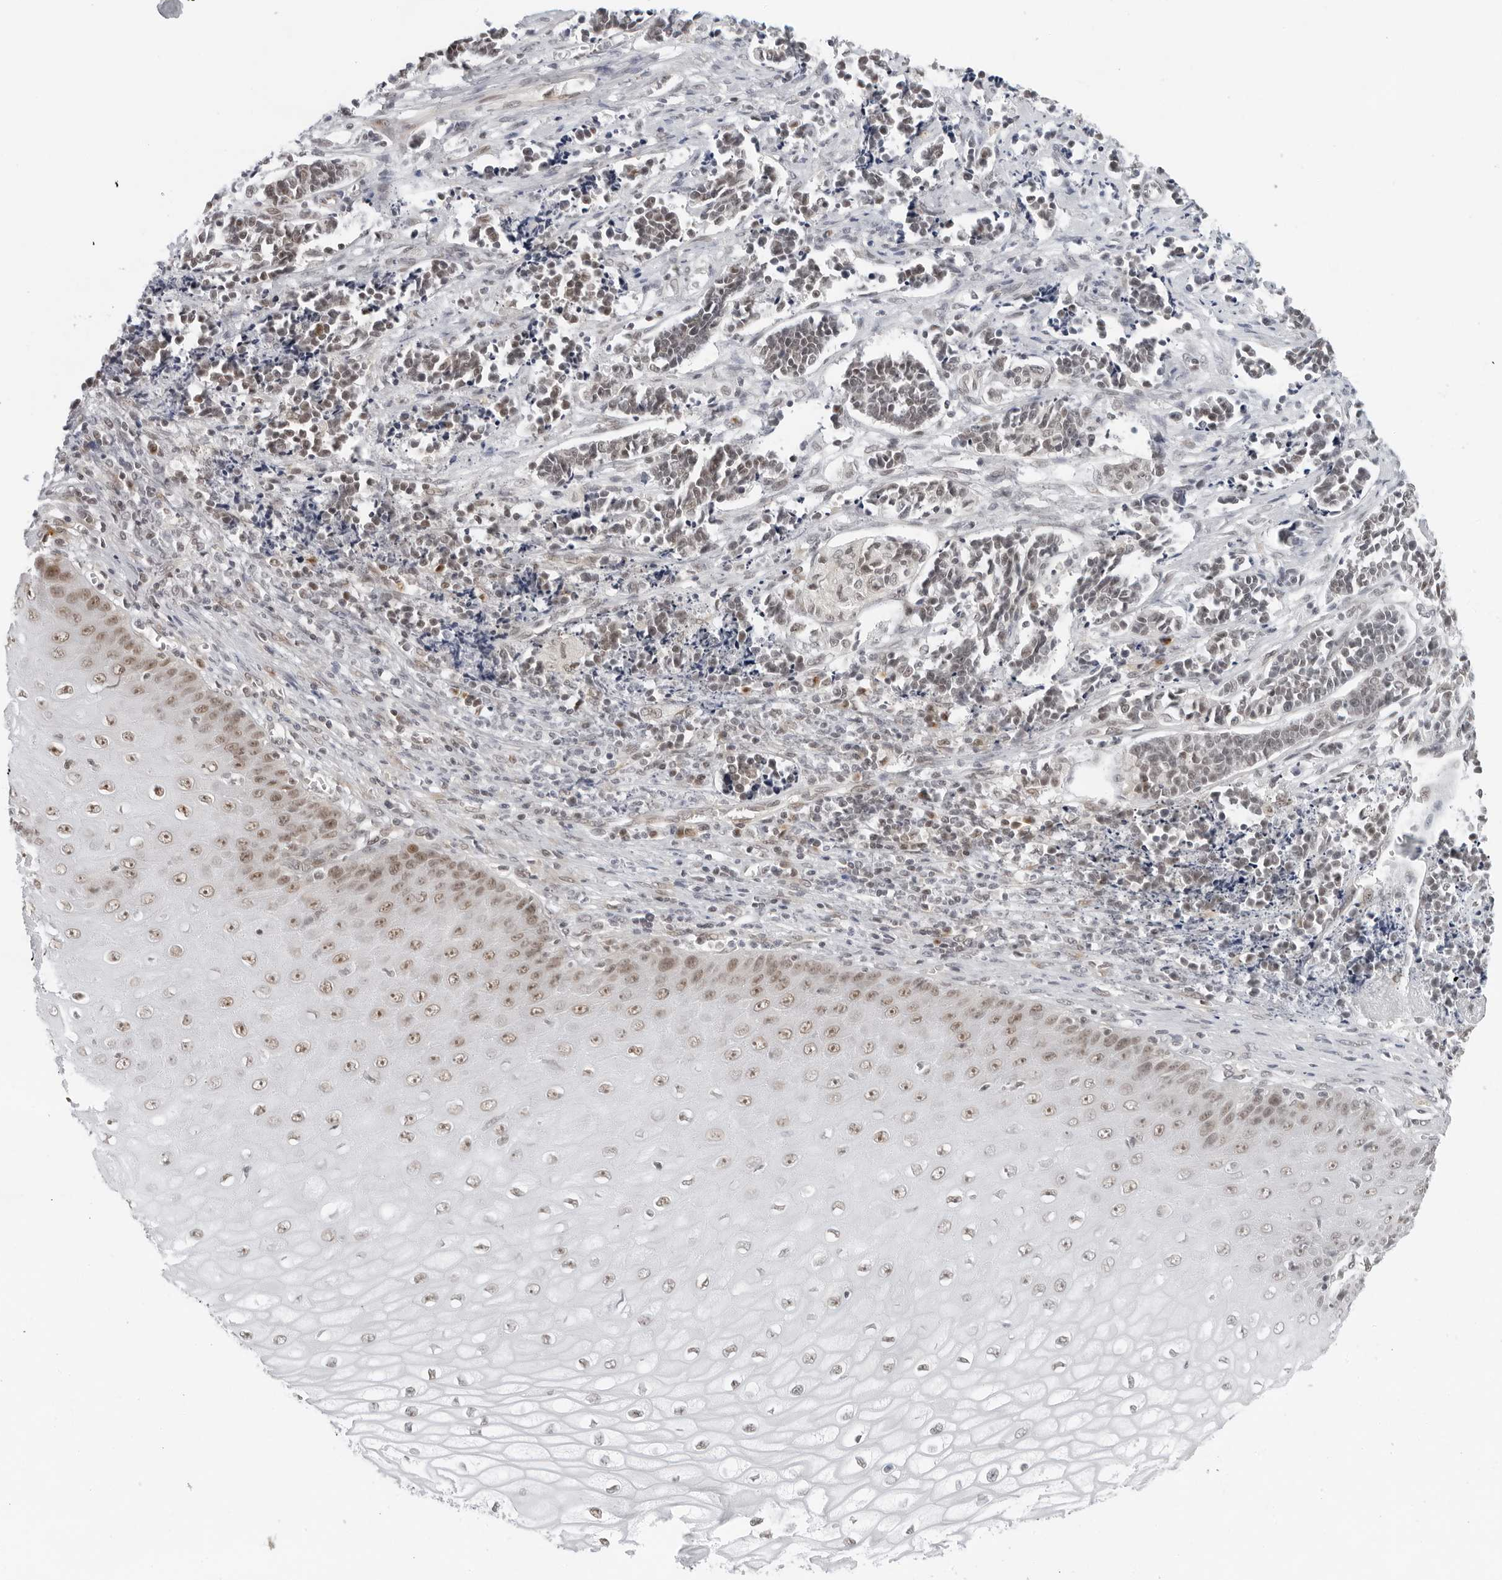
{"staining": {"intensity": "weak", "quantity": "<25%", "location": "nuclear"}, "tissue": "cervical cancer", "cell_type": "Tumor cells", "image_type": "cancer", "snomed": [{"axis": "morphology", "description": "Normal tissue, NOS"}, {"axis": "morphology", "description": "Squamous cell carcinoma, NOS"}, {"axis": "topography", "description": "Cervix"}], "caption": "Tumor cells show no significant protein staining in cervical squamous cell carcinoma.", "gene": "TOX4", "patient": {"sex": "female", "age": 35}}